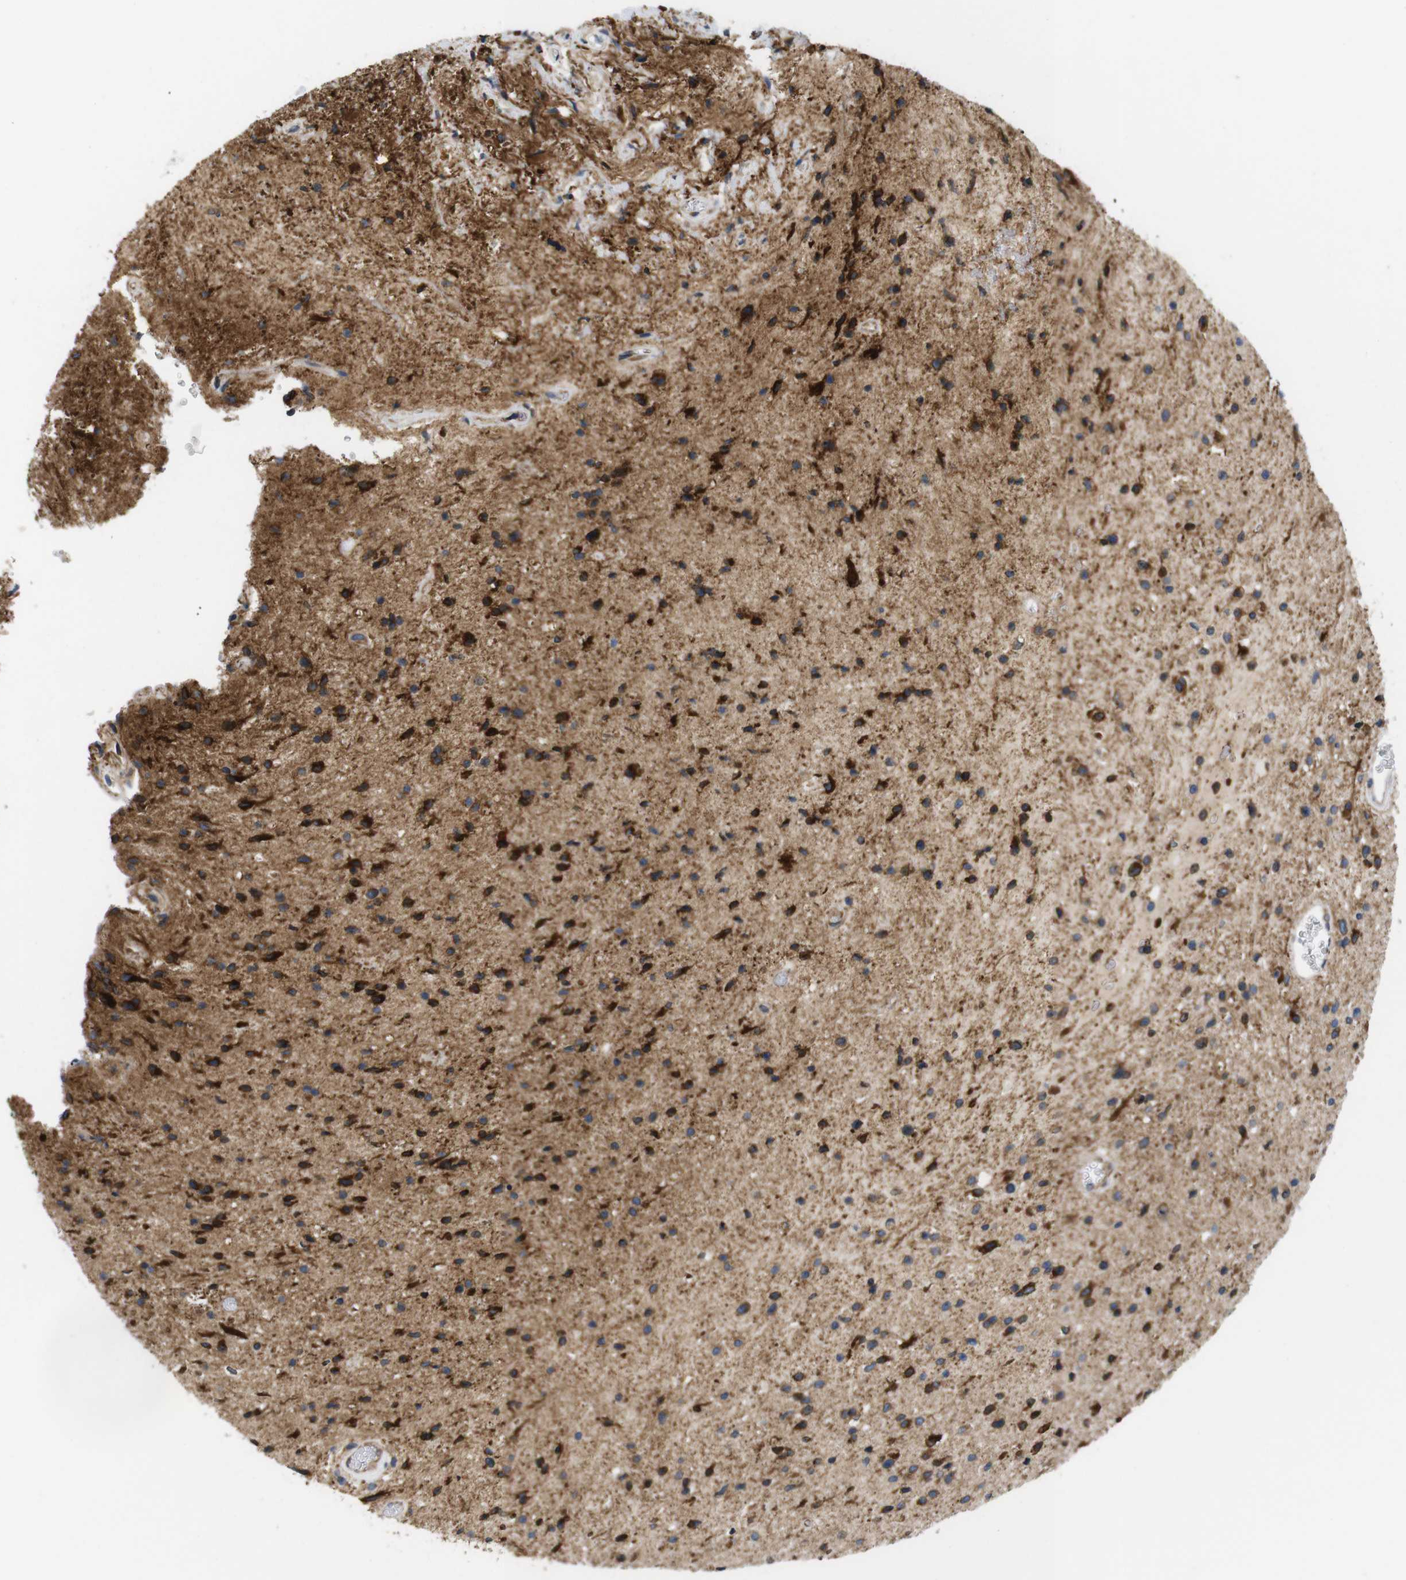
{"staining": {"intensity": "strong", "quantity": ">75%", "location": "cytoplasmic/membranous"}, "tissue": "glioma", "cell_type": "Tumor cells", "image_type": "cancer", "snomed": [{"axis": "morphology", "description": "Glioma, malignant, High grade"}, {"axis": "topography", "description": "Brain"}], "caption": "IHC photomicrograph of neoplastic tissue: malignant glioma (high-grade) stained using immunohistochemistry shows high levels of strong protein expression localized specifically in the cytoplasmic/membranous of tumor cells, appearing as a cytoplasmic/membranous brown color.", "gene": "HACD3", "patient": {"sex": "male", "age": 33}}